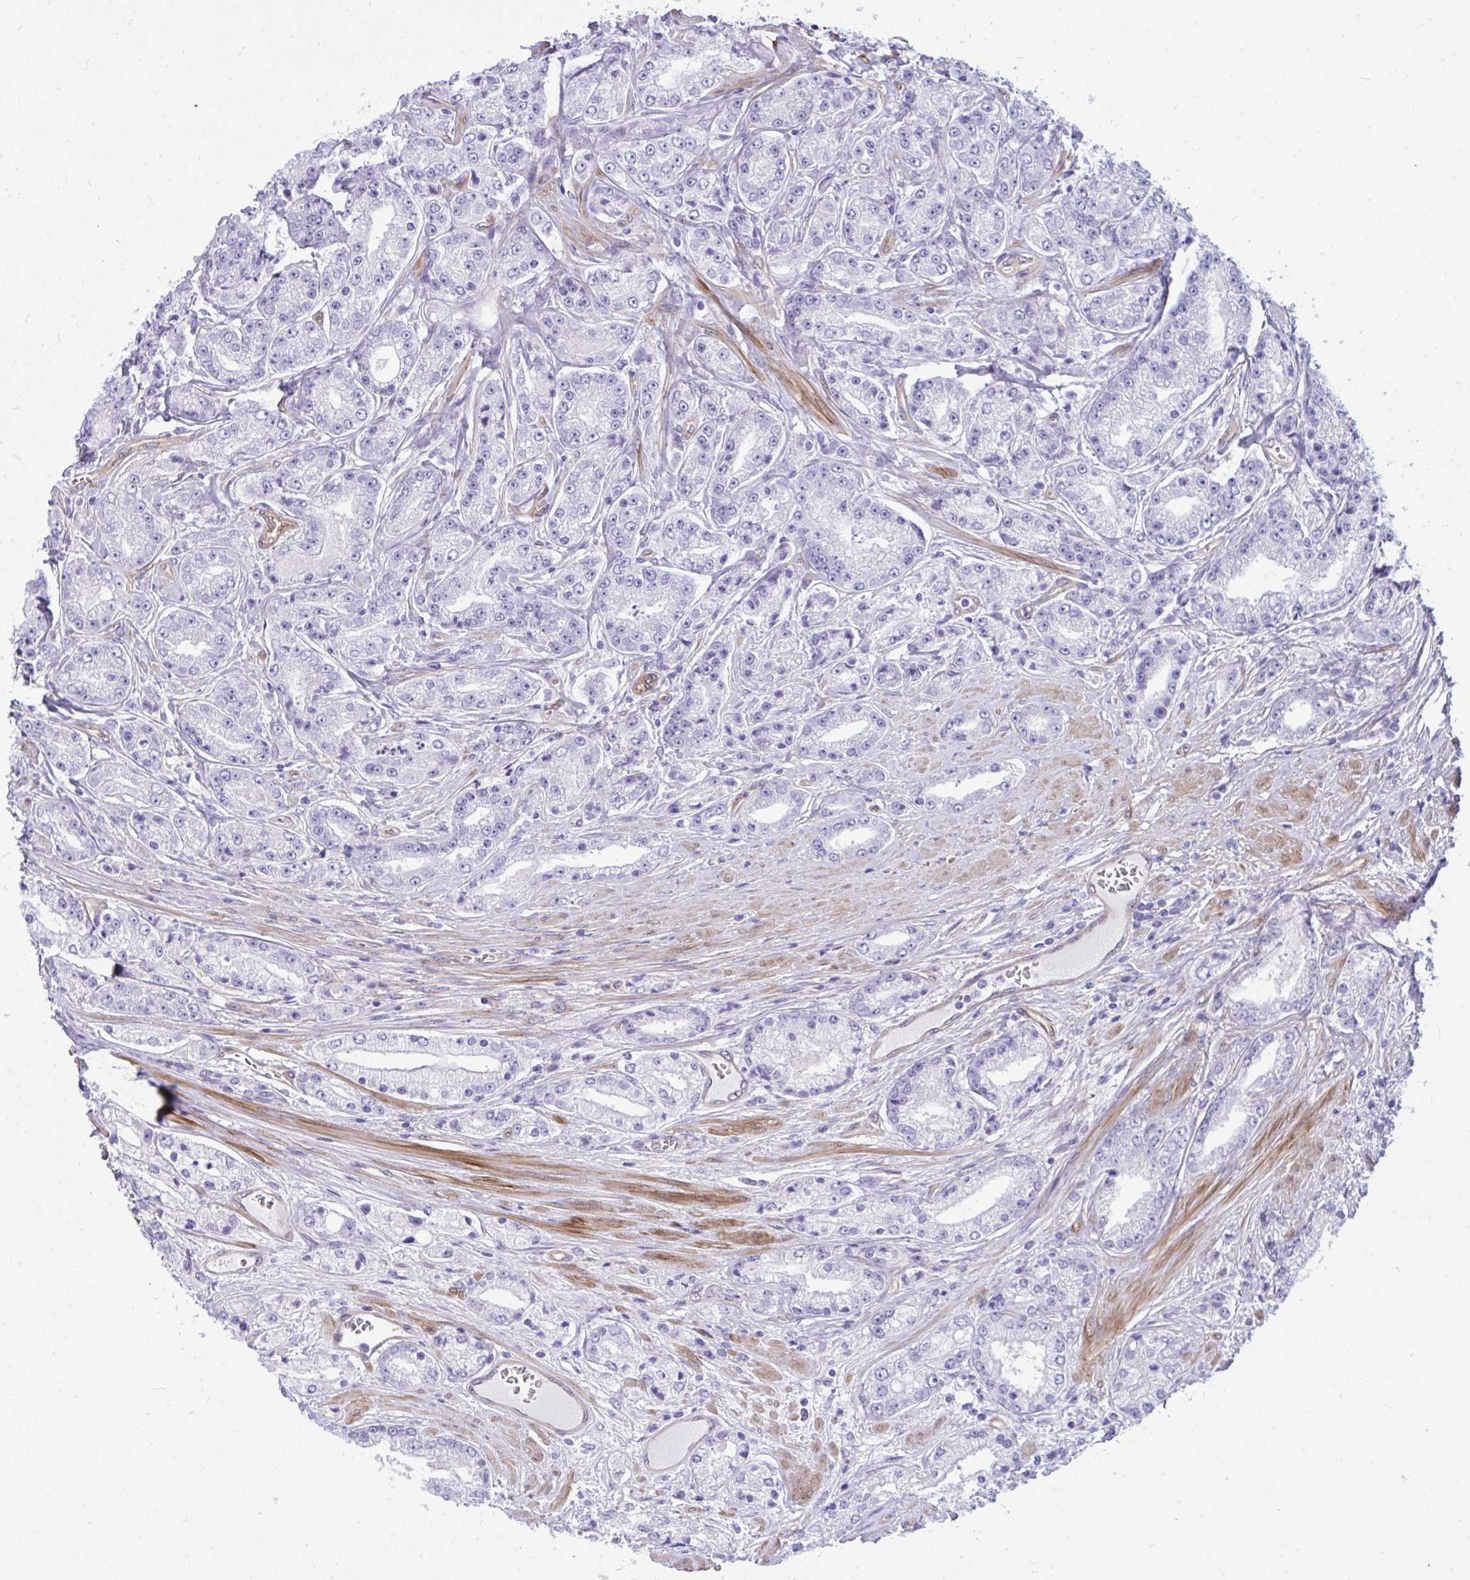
{"staining": {"intensity": "negative", "quantity": "none", "location": "none"}, "tissue": "prostate cancer", "cell_type": "Tumor cells", "image_type": "cancer", "snomed": [{"axis": "morphology", "description": "Adenocarcinoma, High grade"}, {"axis": "topography", "description": "Prostate"}], "caption": "High magnification brightfield microscopy of prostate cancer stained with DAB (brown) and counterstained with hematoxylin (blue): tumor cells show no significant staining.", "gene": "LIMS2", "patient": {"sex": "male", "age": 66}}